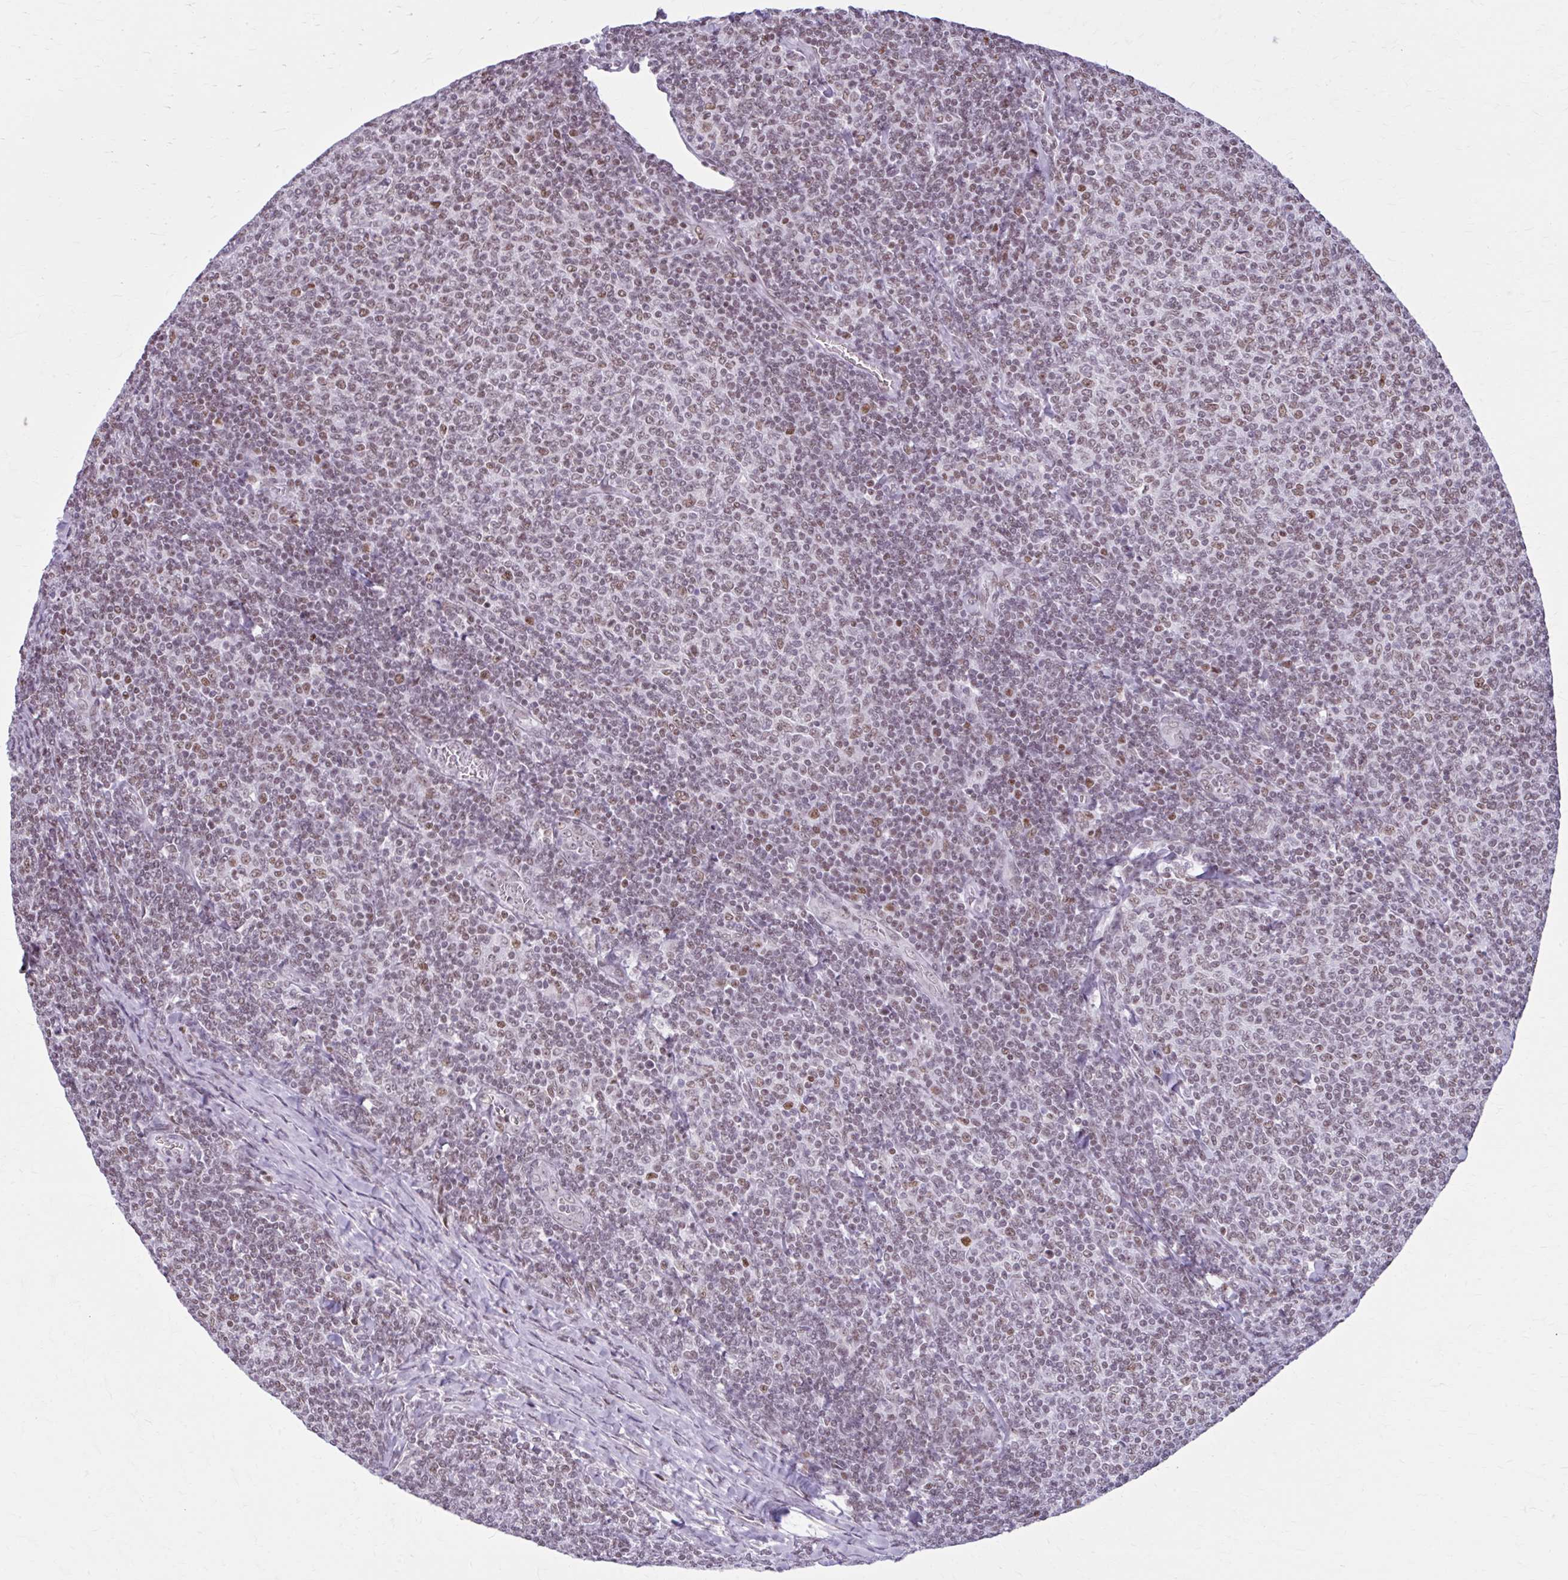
{"staining": {"intensity": "moderate", "quantity": "25%-75%", "location": "nuclear"}, "tissue": "lymphoma", "cell_type": "Tumor cells", "image_type": "cancer", "snomed": [{"axis": "morphology", "description": "Malignant lymphoma, non-Hodgkin's type, Low grade"}, {"axis": "topography", "description": "Lymph node"}], "caption": "Brown immunohistochemical staining in low-grade malignant lymphoma, non-Hodgkin's type displays moderate nuclear positivity in approximately 25%-75% of tumor cells. (DAB = brown stain, brightfield microscopy at high magnification).", "gene": "PABIR1", "patient": {"sex": "male", "age": 52}}